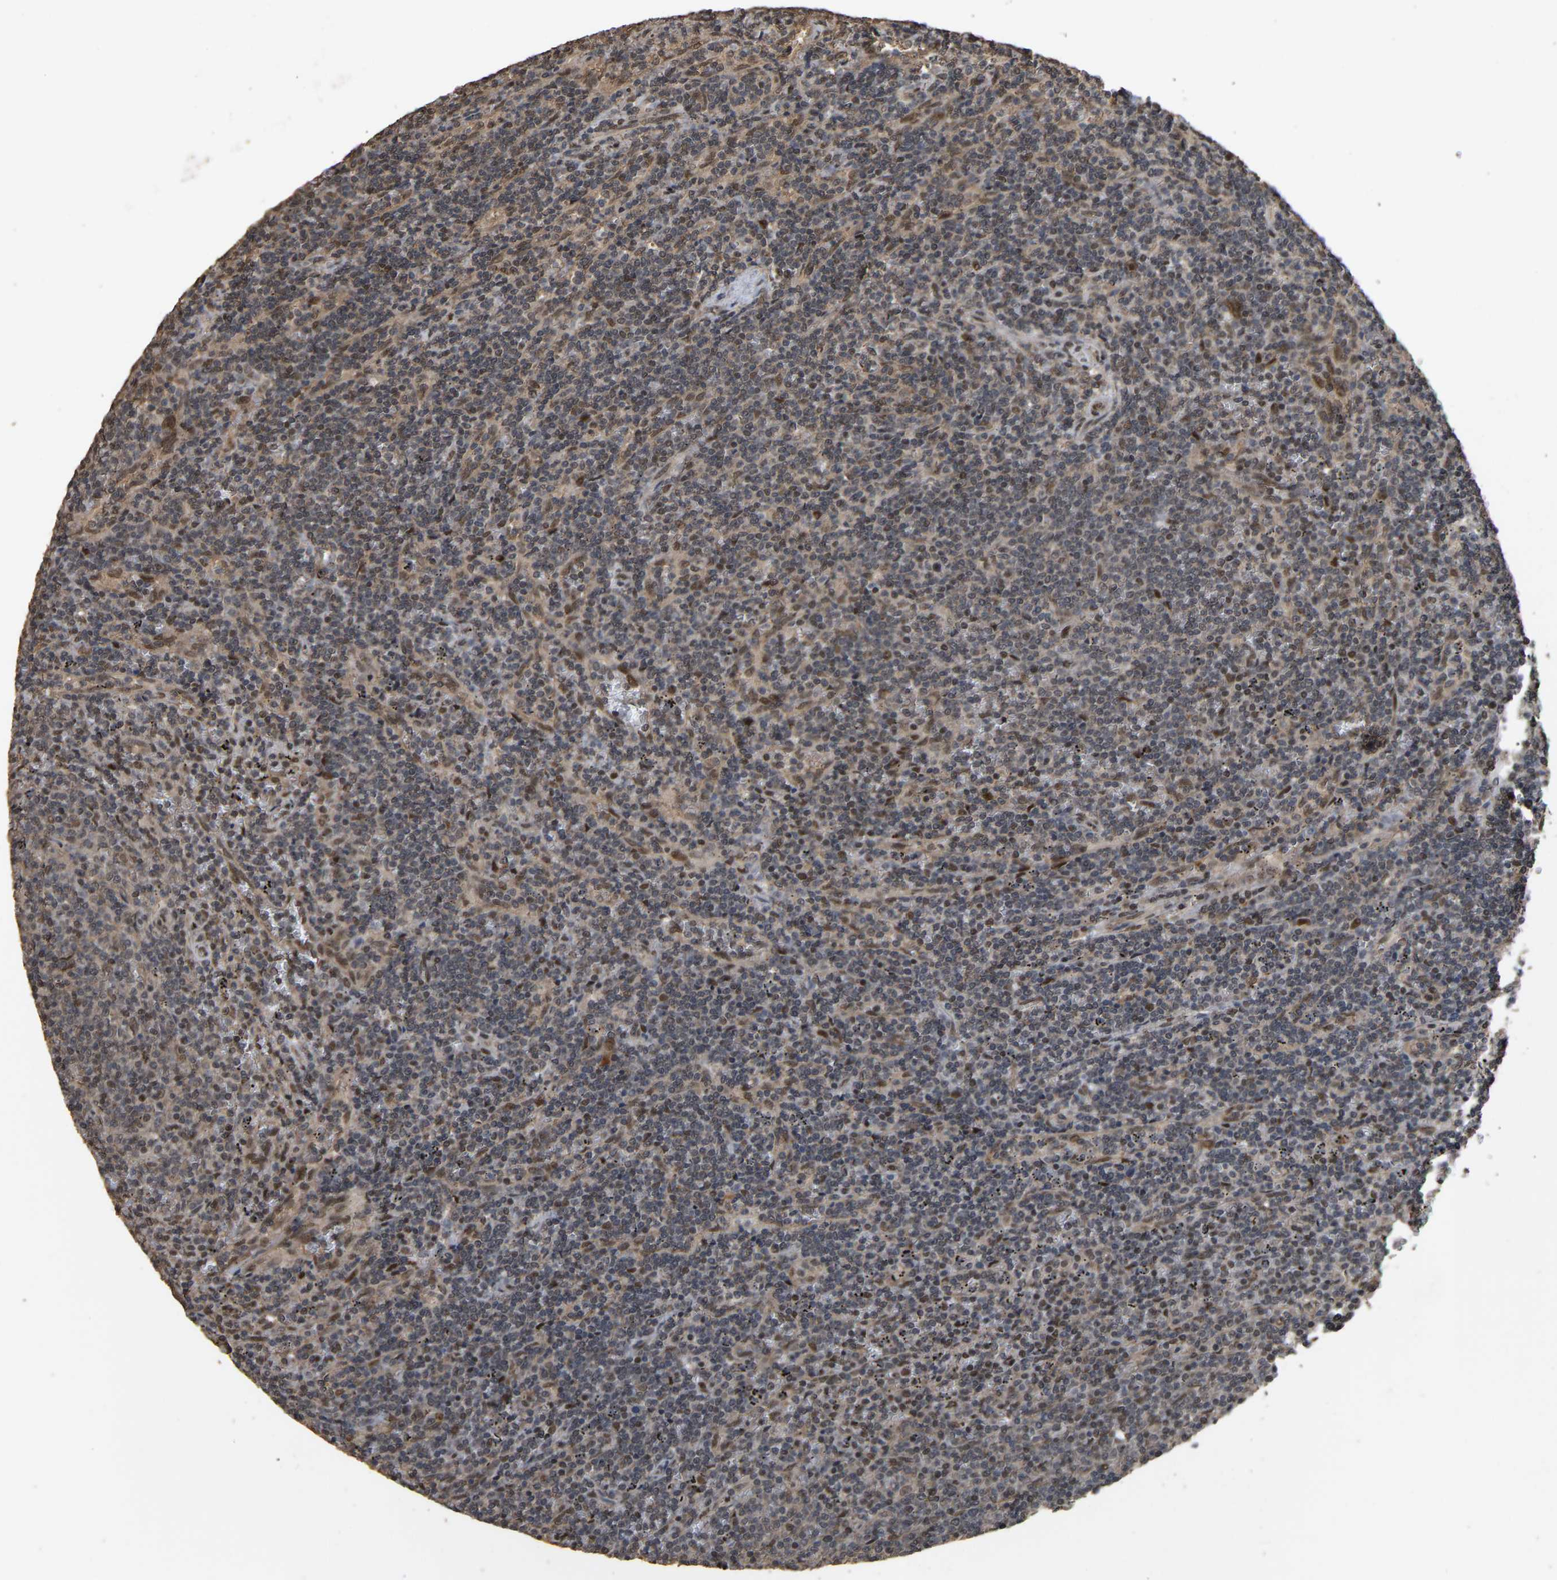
{"staining": {"intensity": "weak", "quantity": "<25%", "location": "cytoplasmic/membranous"}, "tissue": "lymphoma", "cell_type": "Tumor cells", "image_type": "cancer", "snomed": [{"axis": "morphology", "description": "Malignant lymphoma, non-Hodgkin's type, Low grade"}, {"axis": "topography", "description": "Spleen"}], "caption": "IHC photomicrograph of neoplastic tissue: lymphoma stained with DAB (3,3'-diaminobenzidine) demonstrates no significant protein staining in tumor cells.", "gene": "ARHGAP23", "patient": {"sex": "female", "age": 50}}